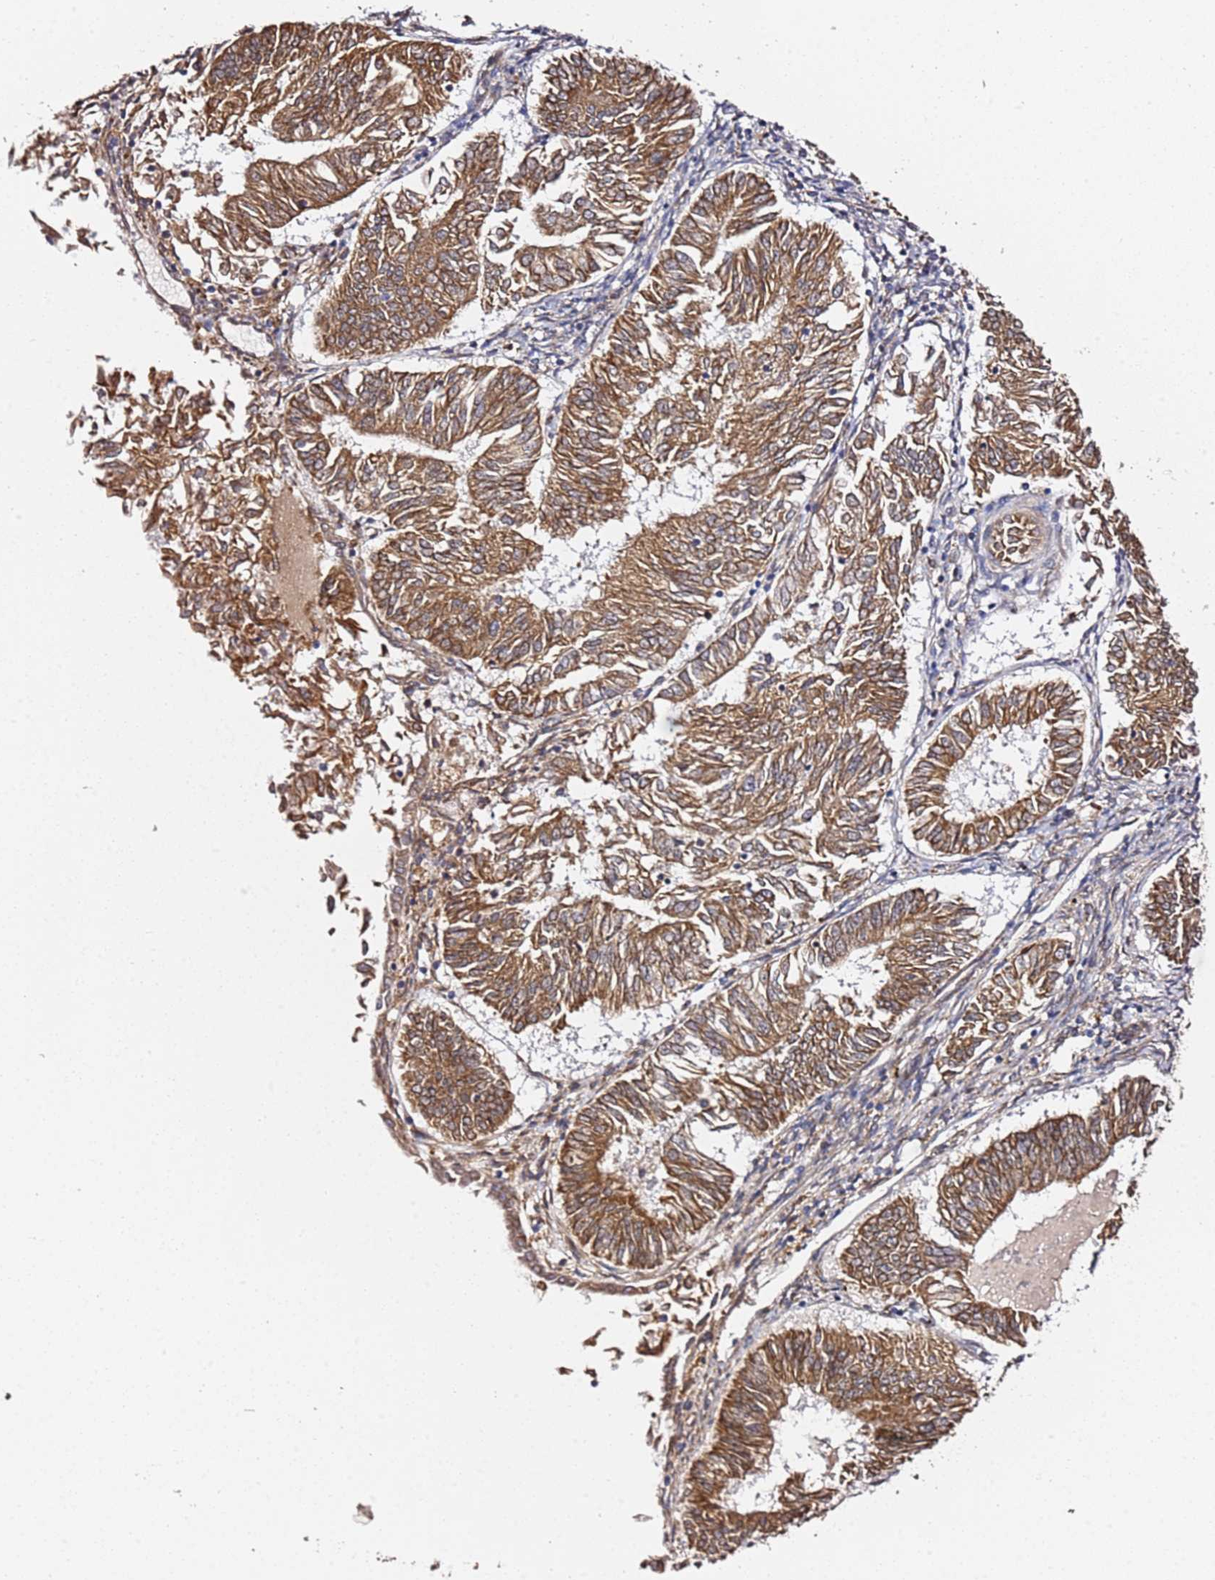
{"staining": {"intensity": "moderate", "quantity": ">75%", "location": "cytoplasmic/membranous"}, "tissue": "endometrial cancer", "cell_type": "Tumor cells", "image_type": "cancer", "snomed": [{"axis": "morphology", "description": "Adenocarcinoma, NOS"}, {"axis": "topography", "description": "Endometrium"}], "caption": "Immunohistochemistry of human endometrial cancer exhibits medium levels of moderate cytoplasmic/membranous positivity in about >75% of tumor cells.", "gene": "PRKAB2", "patient": {"sex": "female", "age": 58}}